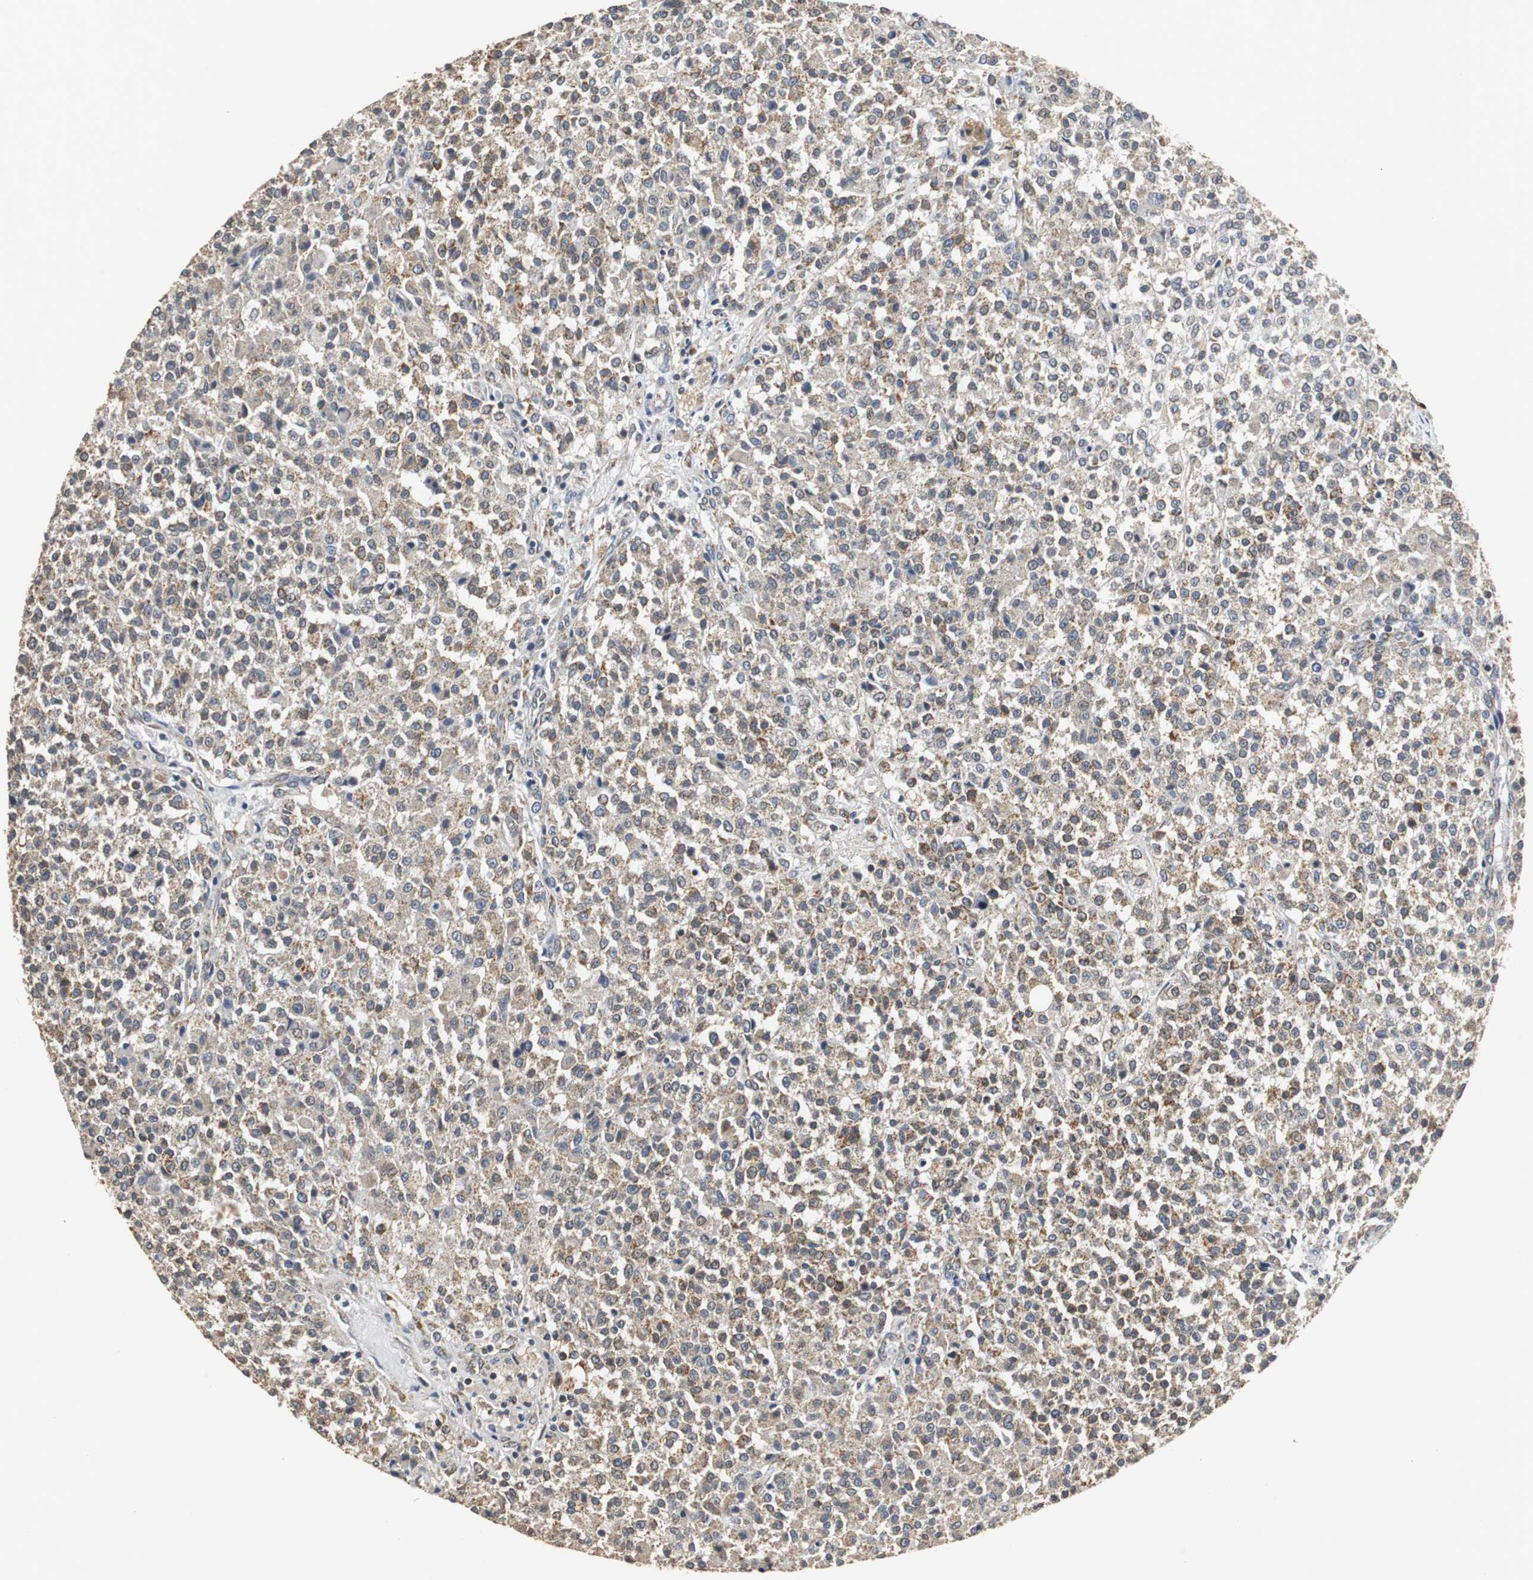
{"staining": {"intensity": "moderate", "quantity": "<25%", "location": "cytoplasmic/membranous"}, "tissue": "testis cancer", "cell_type": "Tumor cells", "image_type": "cancer", "snomed": [{"axis": "morphology", "description": "Seminoma, NOS"}, {"axis": "topography", "description": "Testis"}], "caption": "A photomicrograph showing moderate cytoplasmic/membranous positivity in about <25% of tumor cells in testis seminoma, as visualized by brown immunohistochemical staining.", "gene": "HMGCL", "patient": {"sex": "male", "age": 59}}